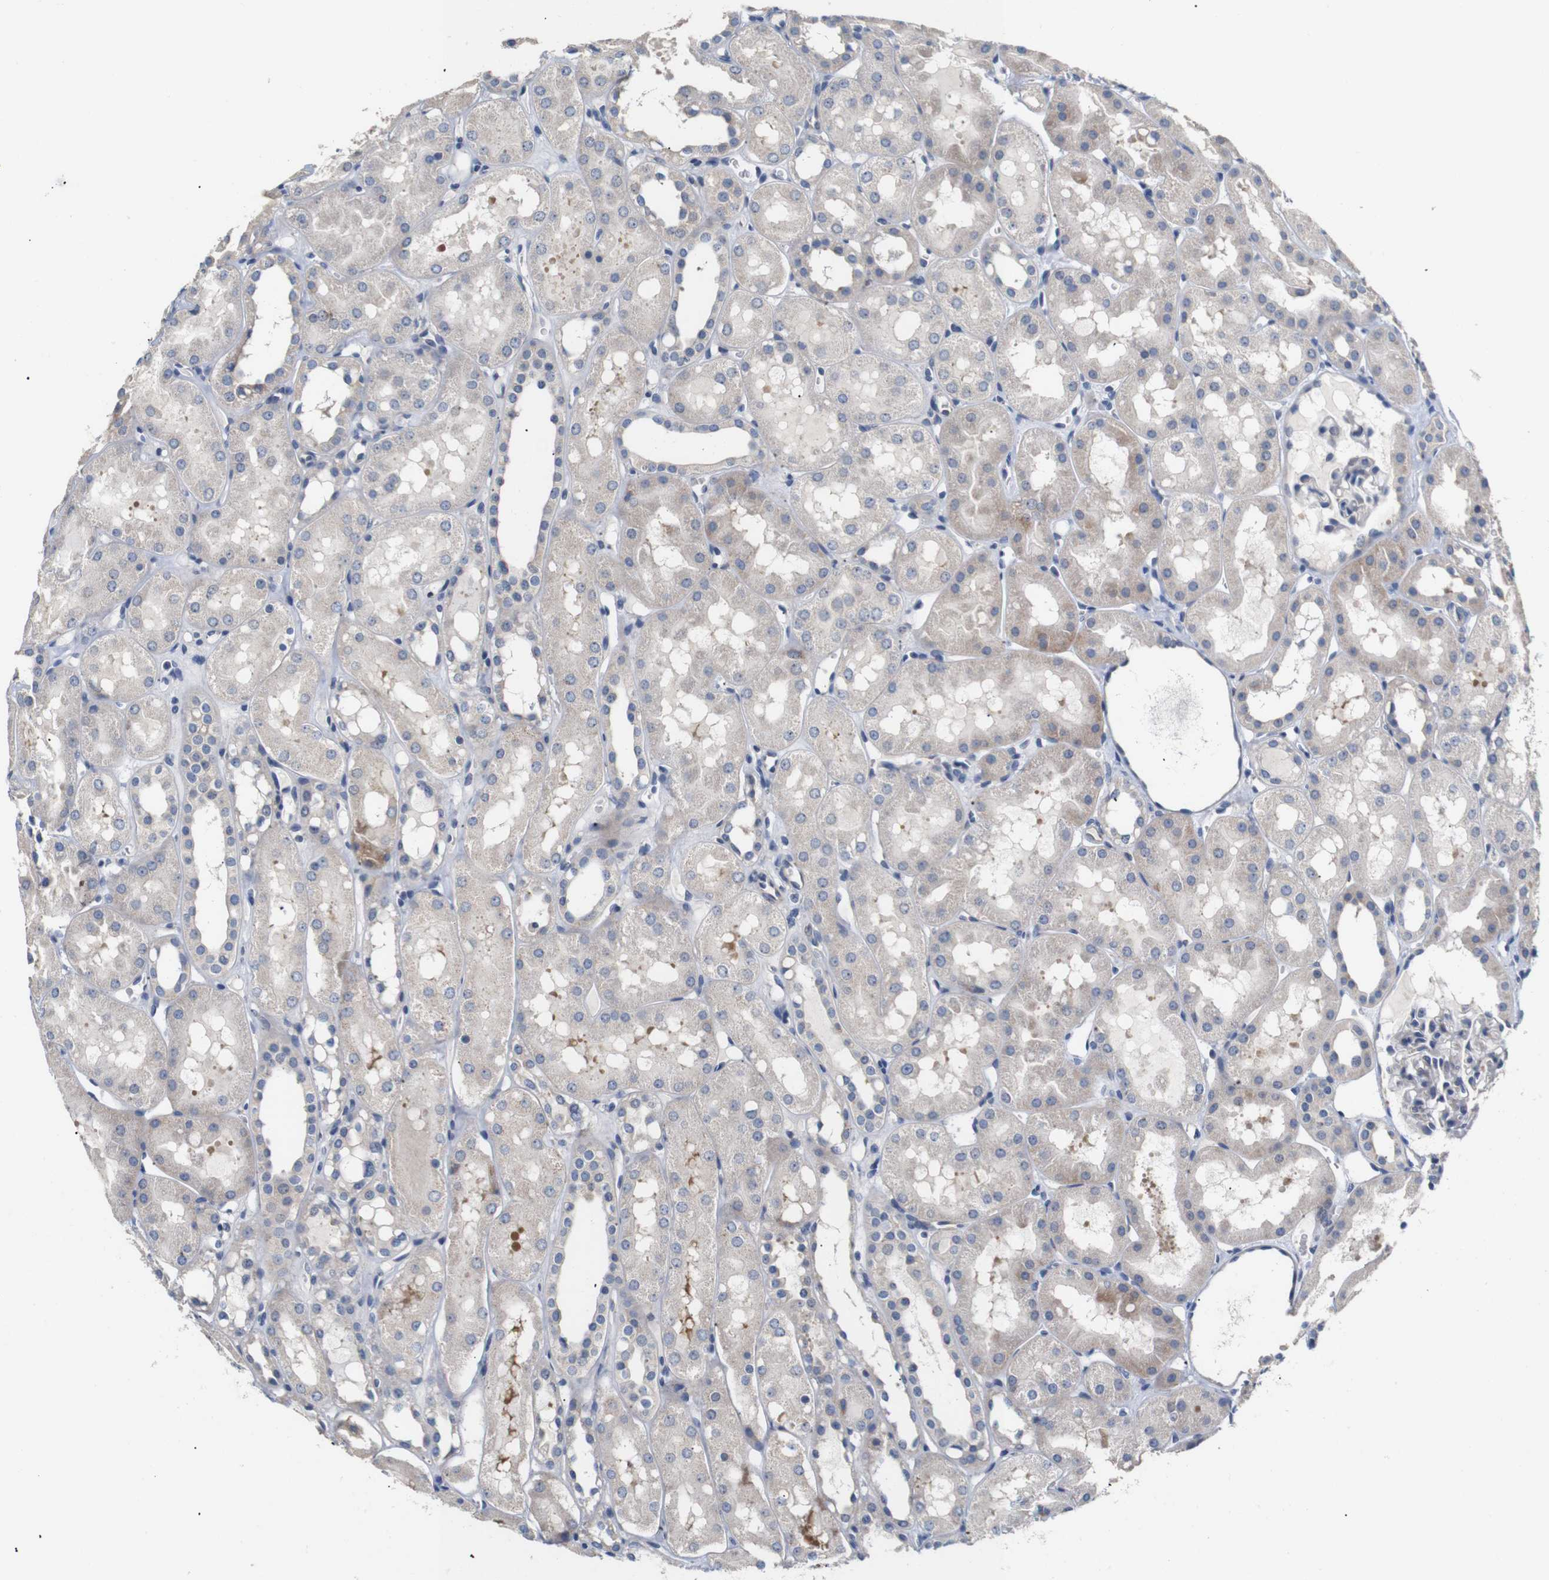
{"staining": {"intensity": "negative", "quantity": "none", "location": "none"}, "tissue": "kidney", "cell_type": "Cells in glomeruli", "image_type": "normal", "snomed": [{"axis": "morphology", "description": "Normal tissue, NOS"}, {"axis": "topography", "description": "Kidney"}, {"axis": "topography", "description": "Urinary bladder"}], "caption": "Immunohistochemistry (IHC) photomicrograph of normal kidney: human kidney stained with DAB (3,3'-diaminobenzidine) exhibits no significant protein expression in cells in glomeruli. (DAB (3,3'-diaminobenzidine) IHC with hematoxylin counter stain).", "gene": "TRIM5", "patient": {"sex": "male", "age": 16}}